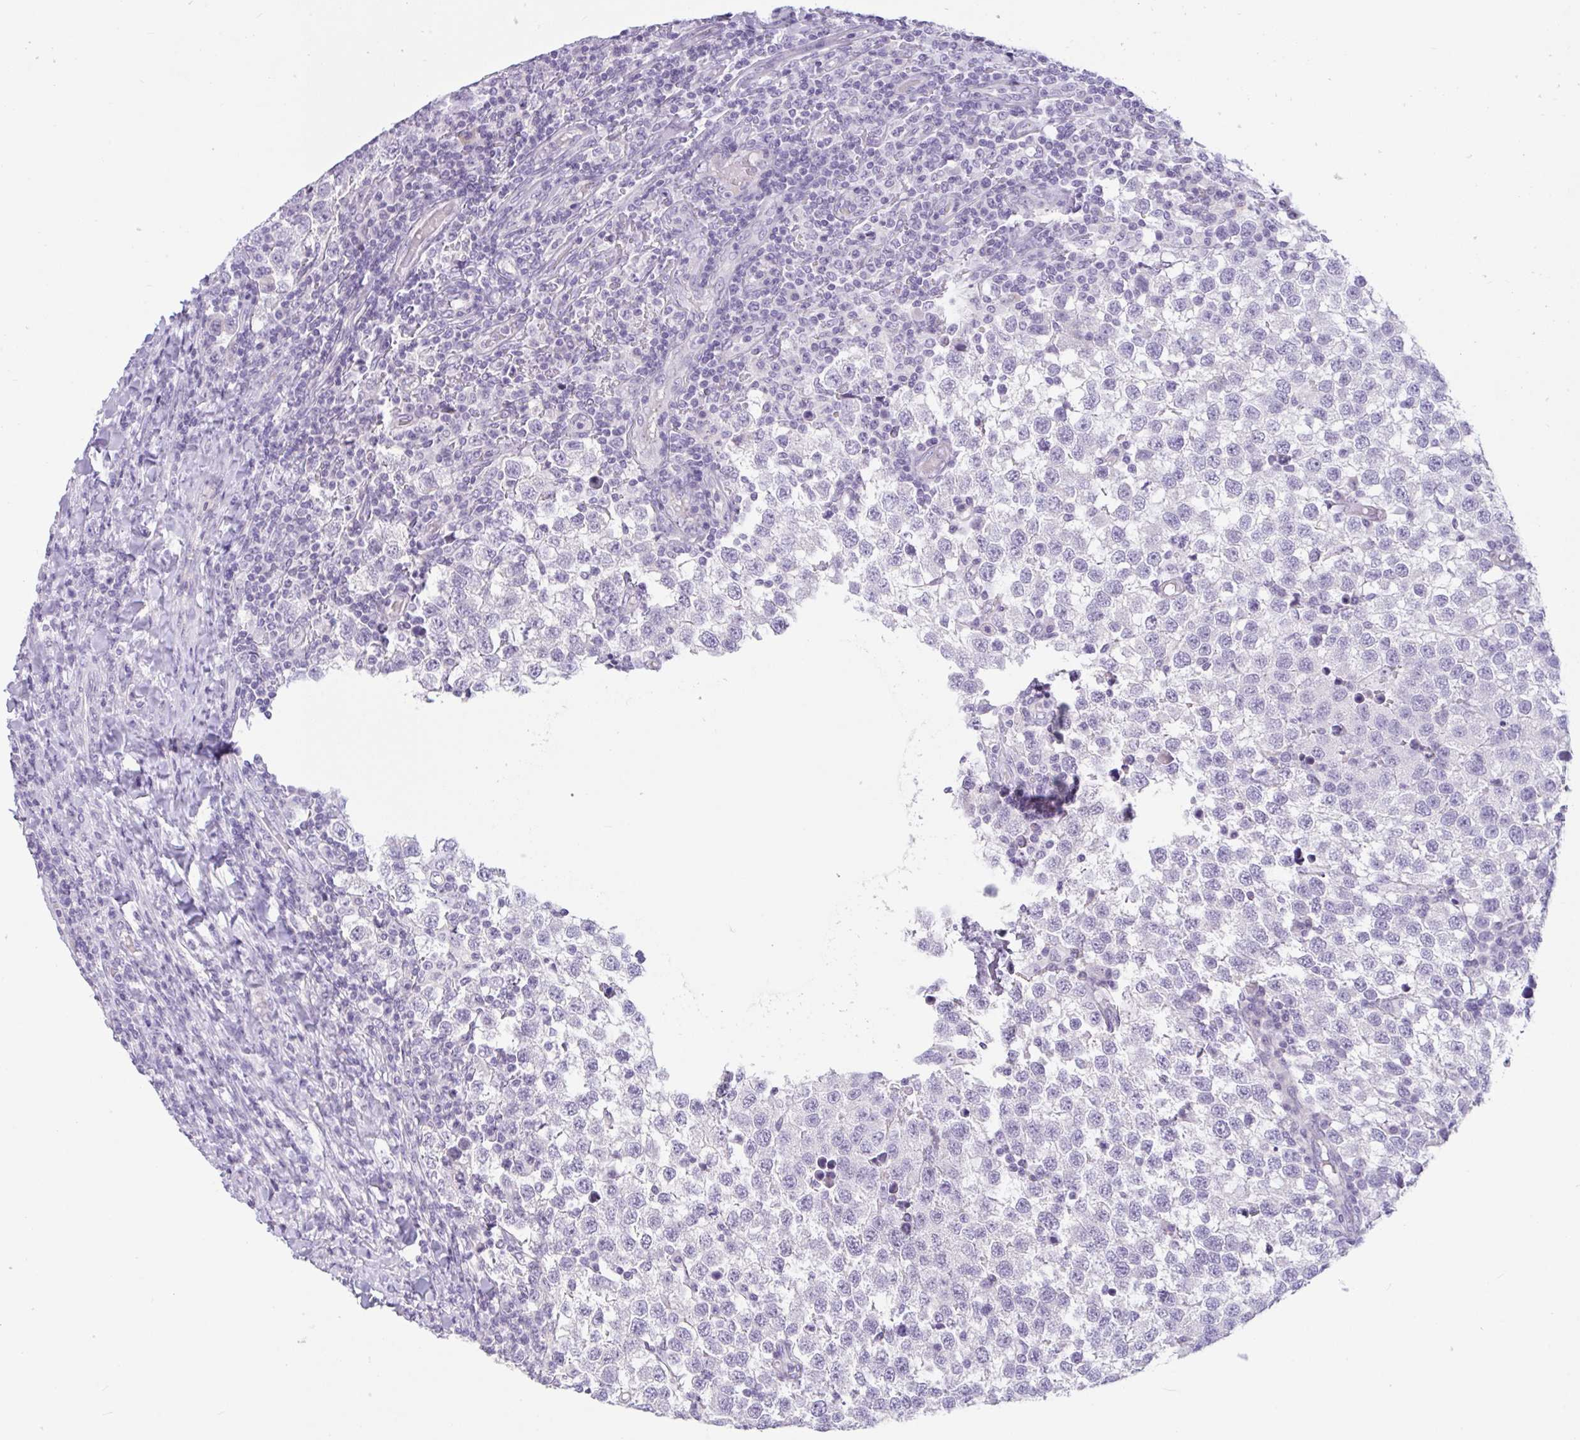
{"staining": {"intensity": "negative", "quantity": "none", "location": "none"}, "tissue": "testis cancer", "cell_type": "Tumor cells", "image_type": "cancer", "snomed": [{"axis": "morphology", "description": "Seminoma, NOS"}, {"axis": "topography", "description": "Testis"}], "caption": "Tumor cells are negative for brown protein staining in testis seminoma.", "gene": "CTSE", "patient": {"sex": "male", "age": 34}}